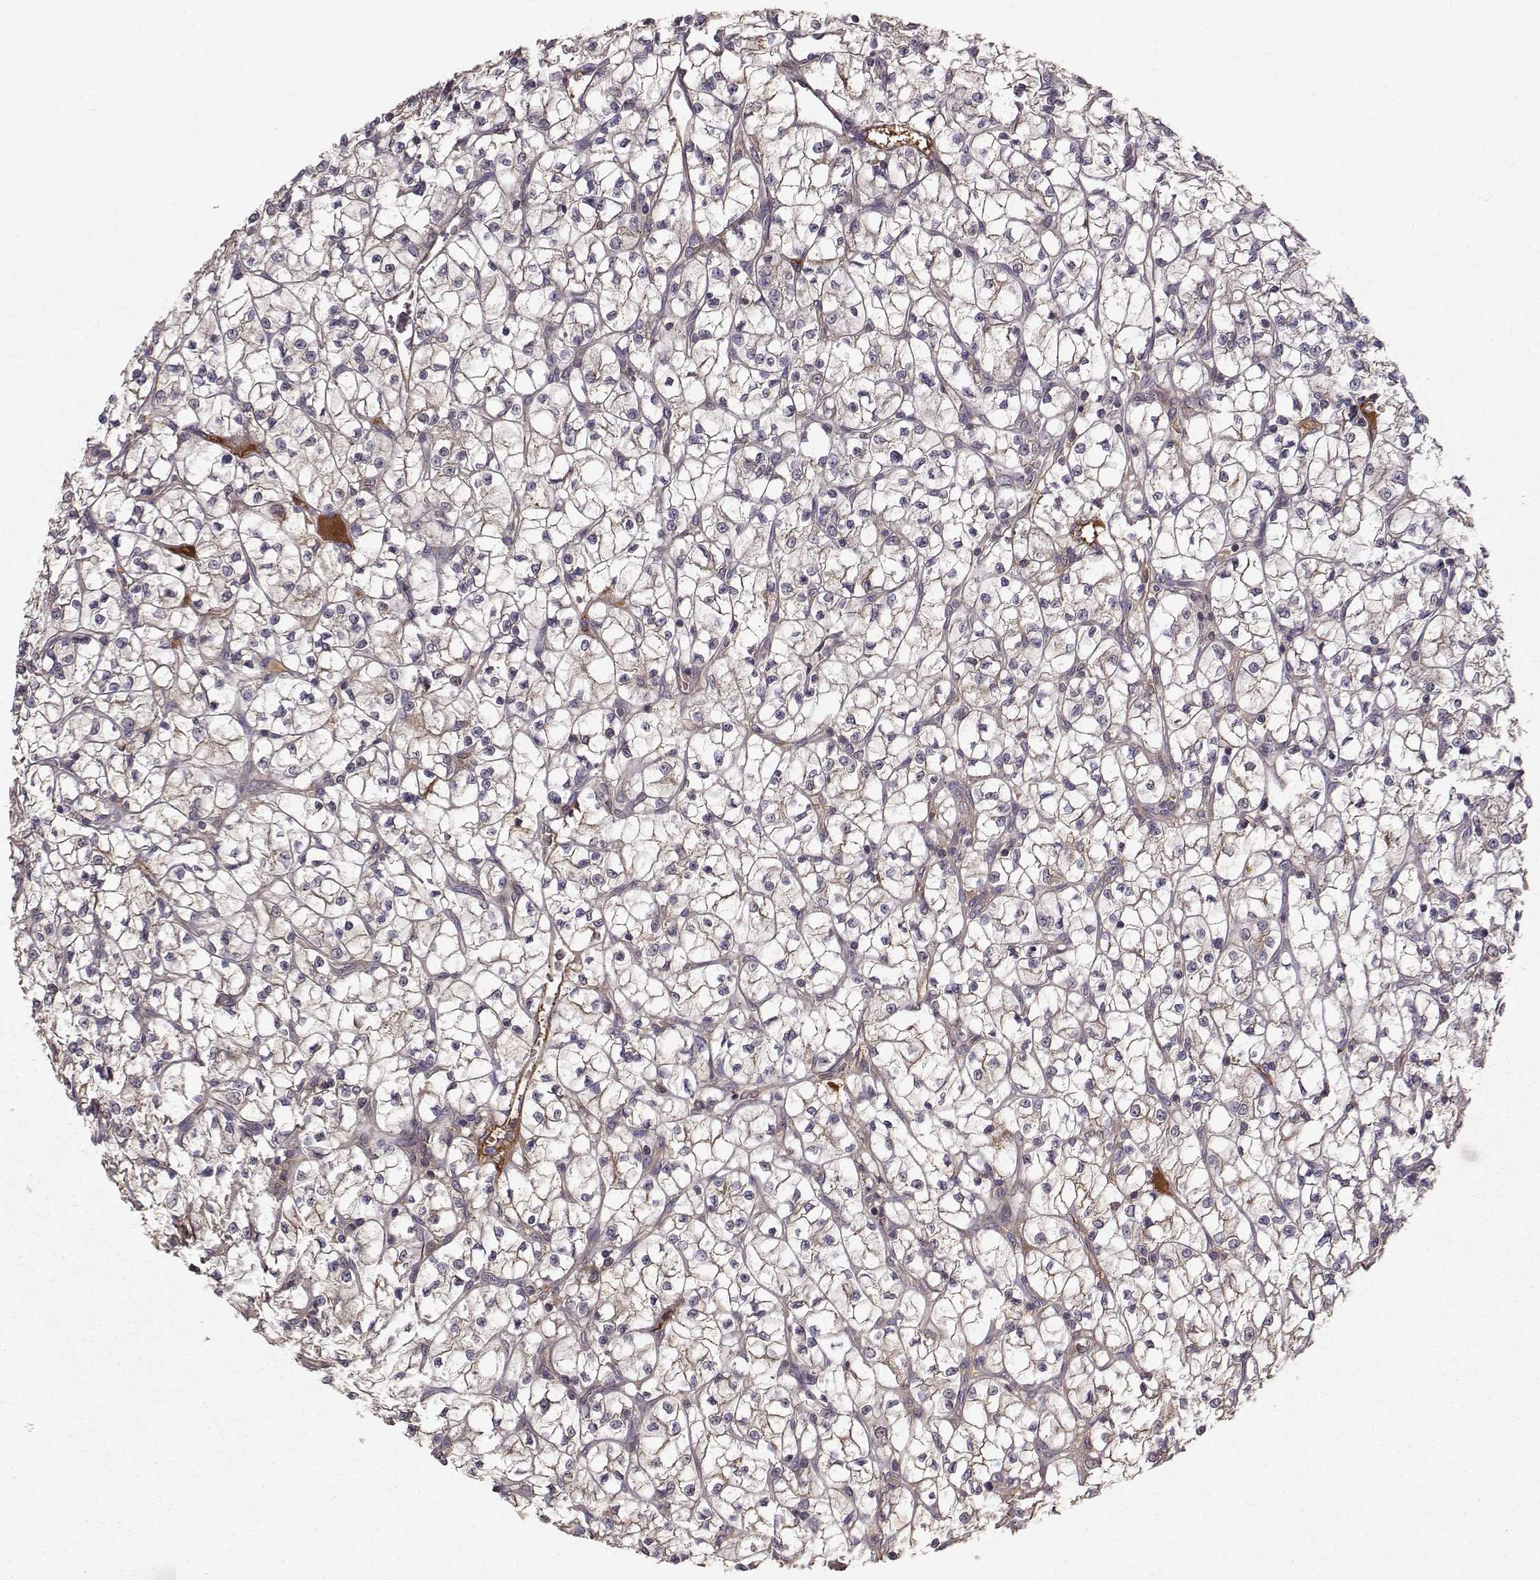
{"staining": {"intensity": "negative", "quantity": "none", "location": "none"}, "tissue": "renal cancer", "cell_type": "Tumor cells", "image_type": "cancer", "snomed": [{"axis": "morphology", "description": "Adenocarcinoma, NOS"}, {"axis": "topography", "description": "Kidney"}], "caption": "Adenocarcinoma (renal) was stained to show a protein in brown. There is no significant expression in tumor cells.", "gene": "WNT6", "patient": {"sex": "female", "age": 64}}